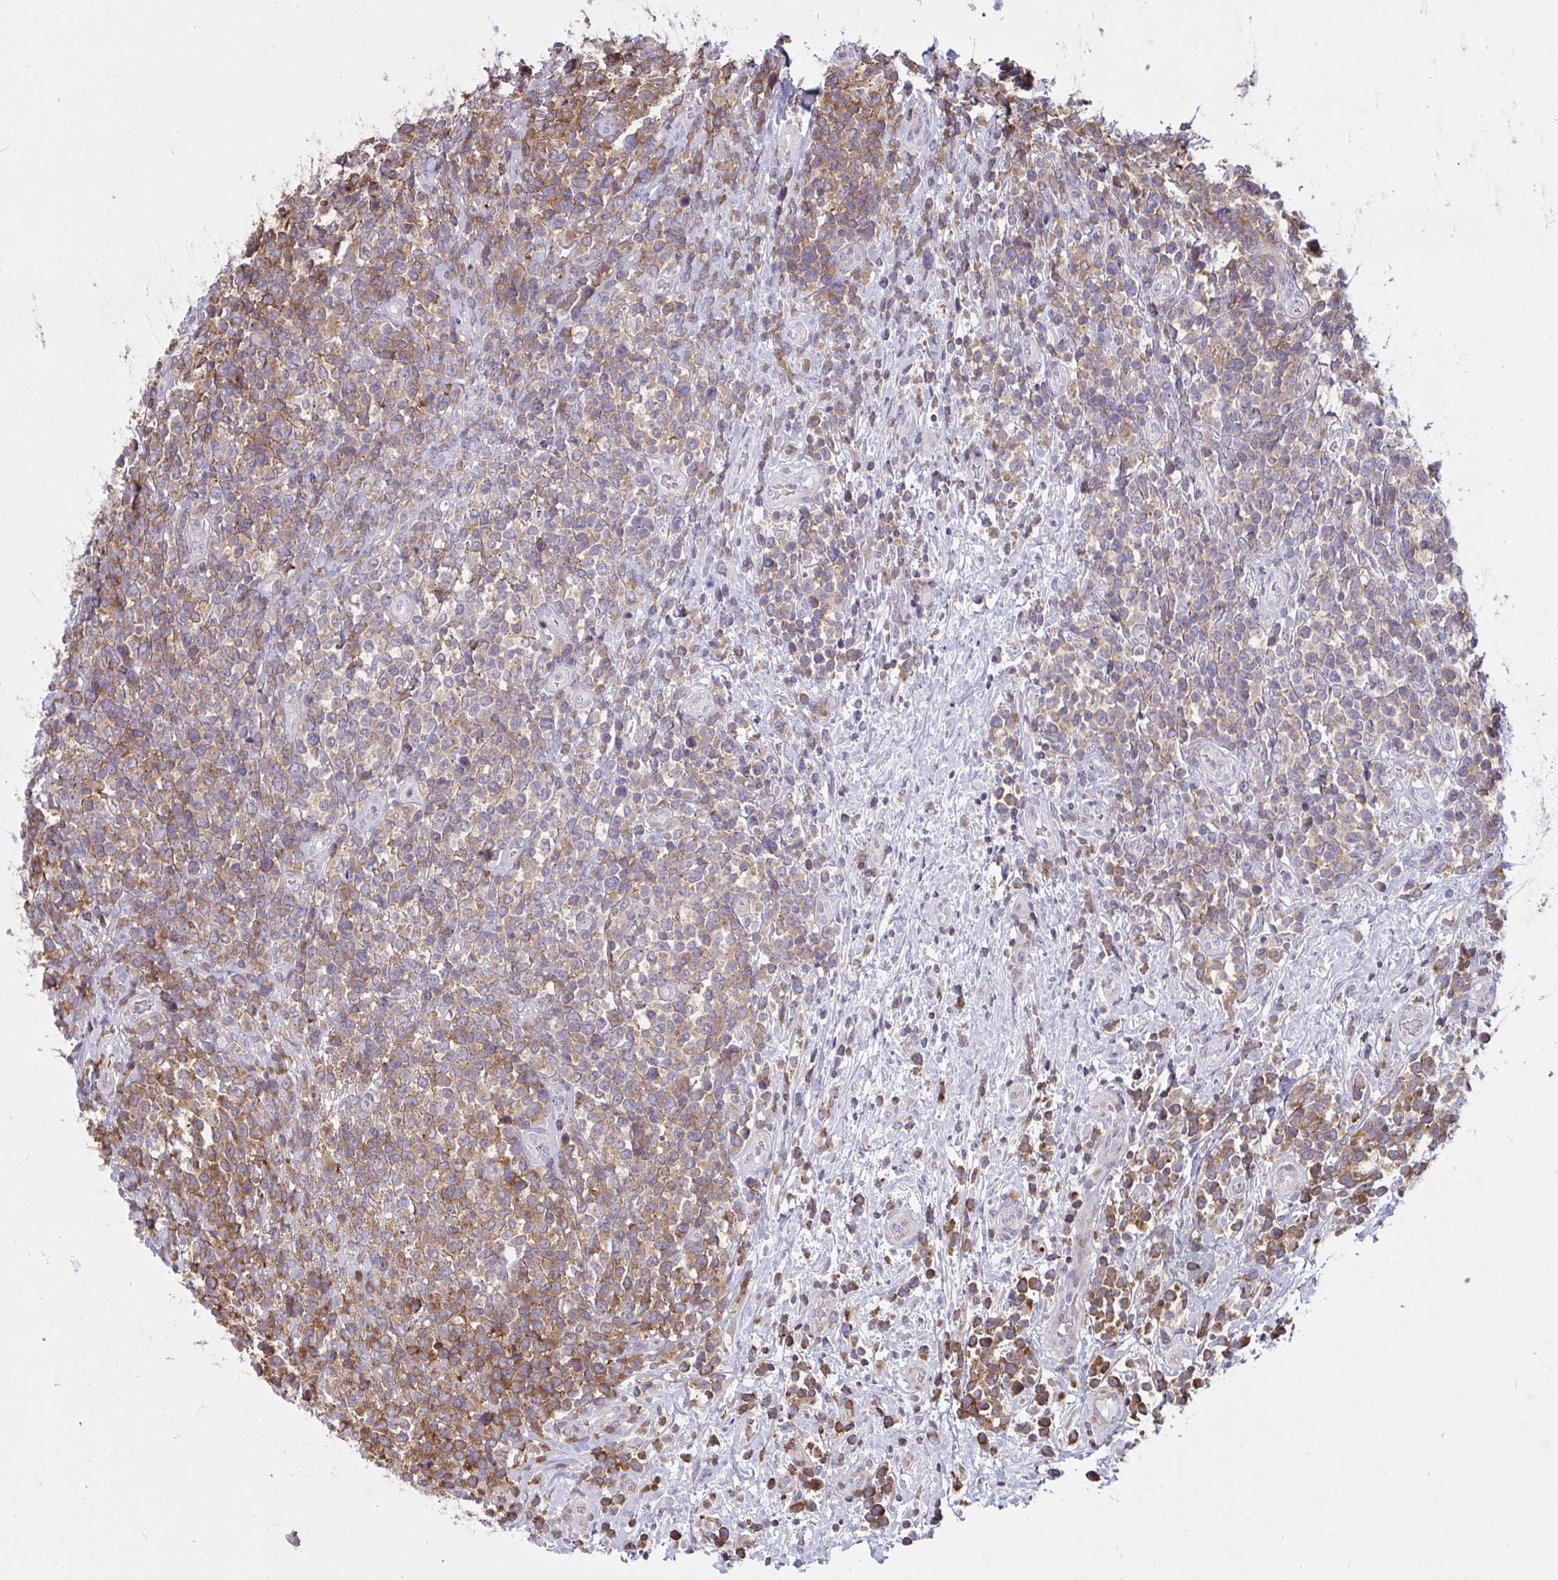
{"staining": {"intensity": "moderate", "quantity": ">75%", "location": "cytoplasmic/membranous"}, "tissue": "lymphoma", "cell_type": "Tumor cells", "image_type": "cancer", "snomed": [{"axis": "morphology", "description": "Malignant lymphoma, non-Hodgkin's type, High grade"}, {"axis": "topography", "description": "Soft tissue"}], "caption": "High-grade malignant lymphoma, non-Hodgkin's type stained with immunohistochemistry (IHC) demonstrates moderate cytoplasmic/membranous positivity in about >75% of tumor cells.", "gene": "TSC22D3", "patient": {"sex": "female", "age": 56}}